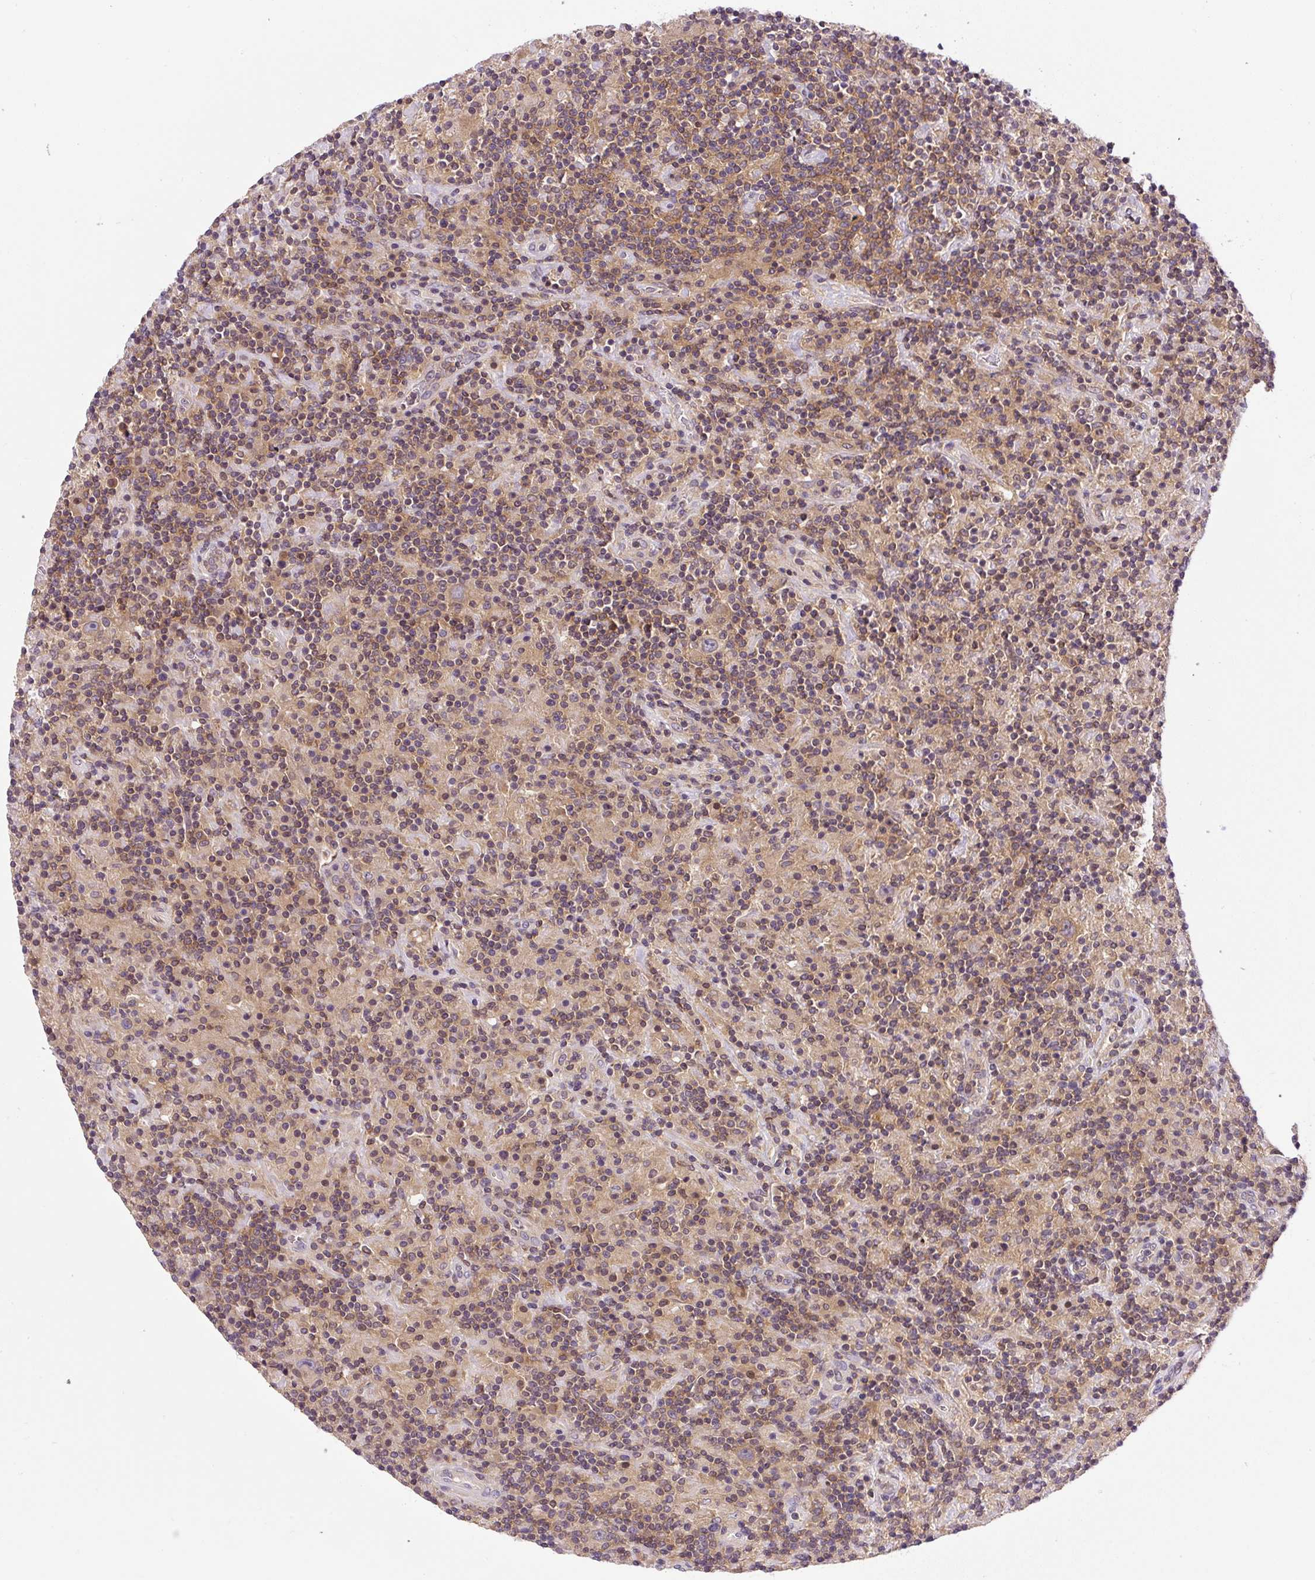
{"staining": {"intensity": "weak", "quantity": ">75%", "location": "cytoplasmic/membranous"}, "tissue": "lymphoma", "cell_type": "Tumor cells", "image_type": "cancer", "snomed": [{"axis": "morphology", "description": "Hodgkin's disease, NOS"}, {"axis": "topography", "description": "Lymph node"}], "caption": "An image of human lymphoma stained for a protein reveals weak cytoplasmic/membranous brown staining in tumor cells.", "gene": "CCDC28A", "patient": {"sex": "male", "age": 70}}